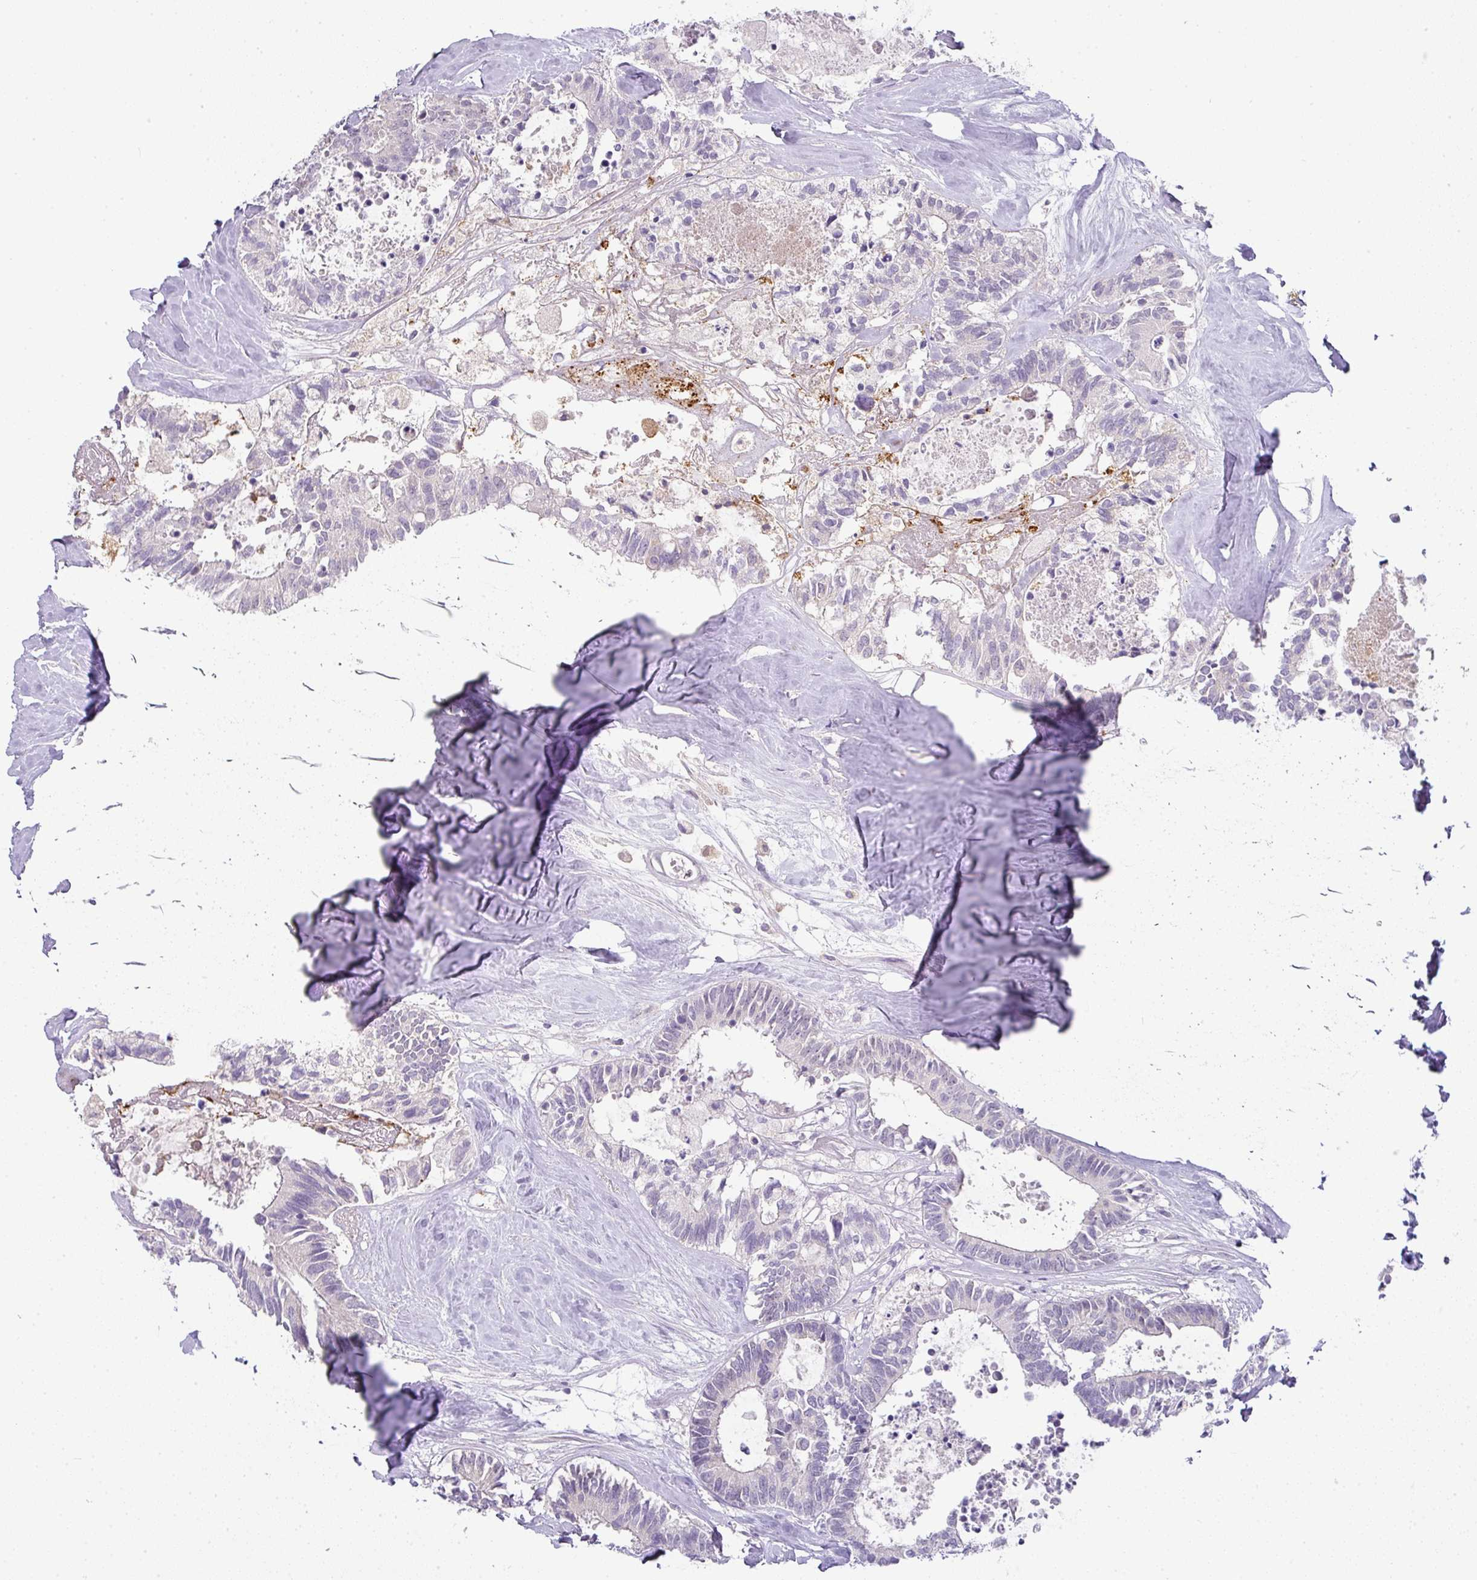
{"staining": {"intensity": "negative", "quantity": "none", "location": "none"}, "tissue": "colorectal cancer", "cell_type": "Tumor cells", "image_type": "cancer", "snomed": [{"axis": "morphology", "description": "Adenocarcinoma, NOS"}, {"axis": "topography", "description": "Colon"}, {"axis": "topography", "description": "Rectum"}], "caption": "Immunohistochemistry (IHC) micrograph of human colorectal adenocarcinoma stained for a protein (brown), which demonstrates no positivity in tumor cells.", "gene": "FGF17", "patient": {"sex": "male", "age": 57}}